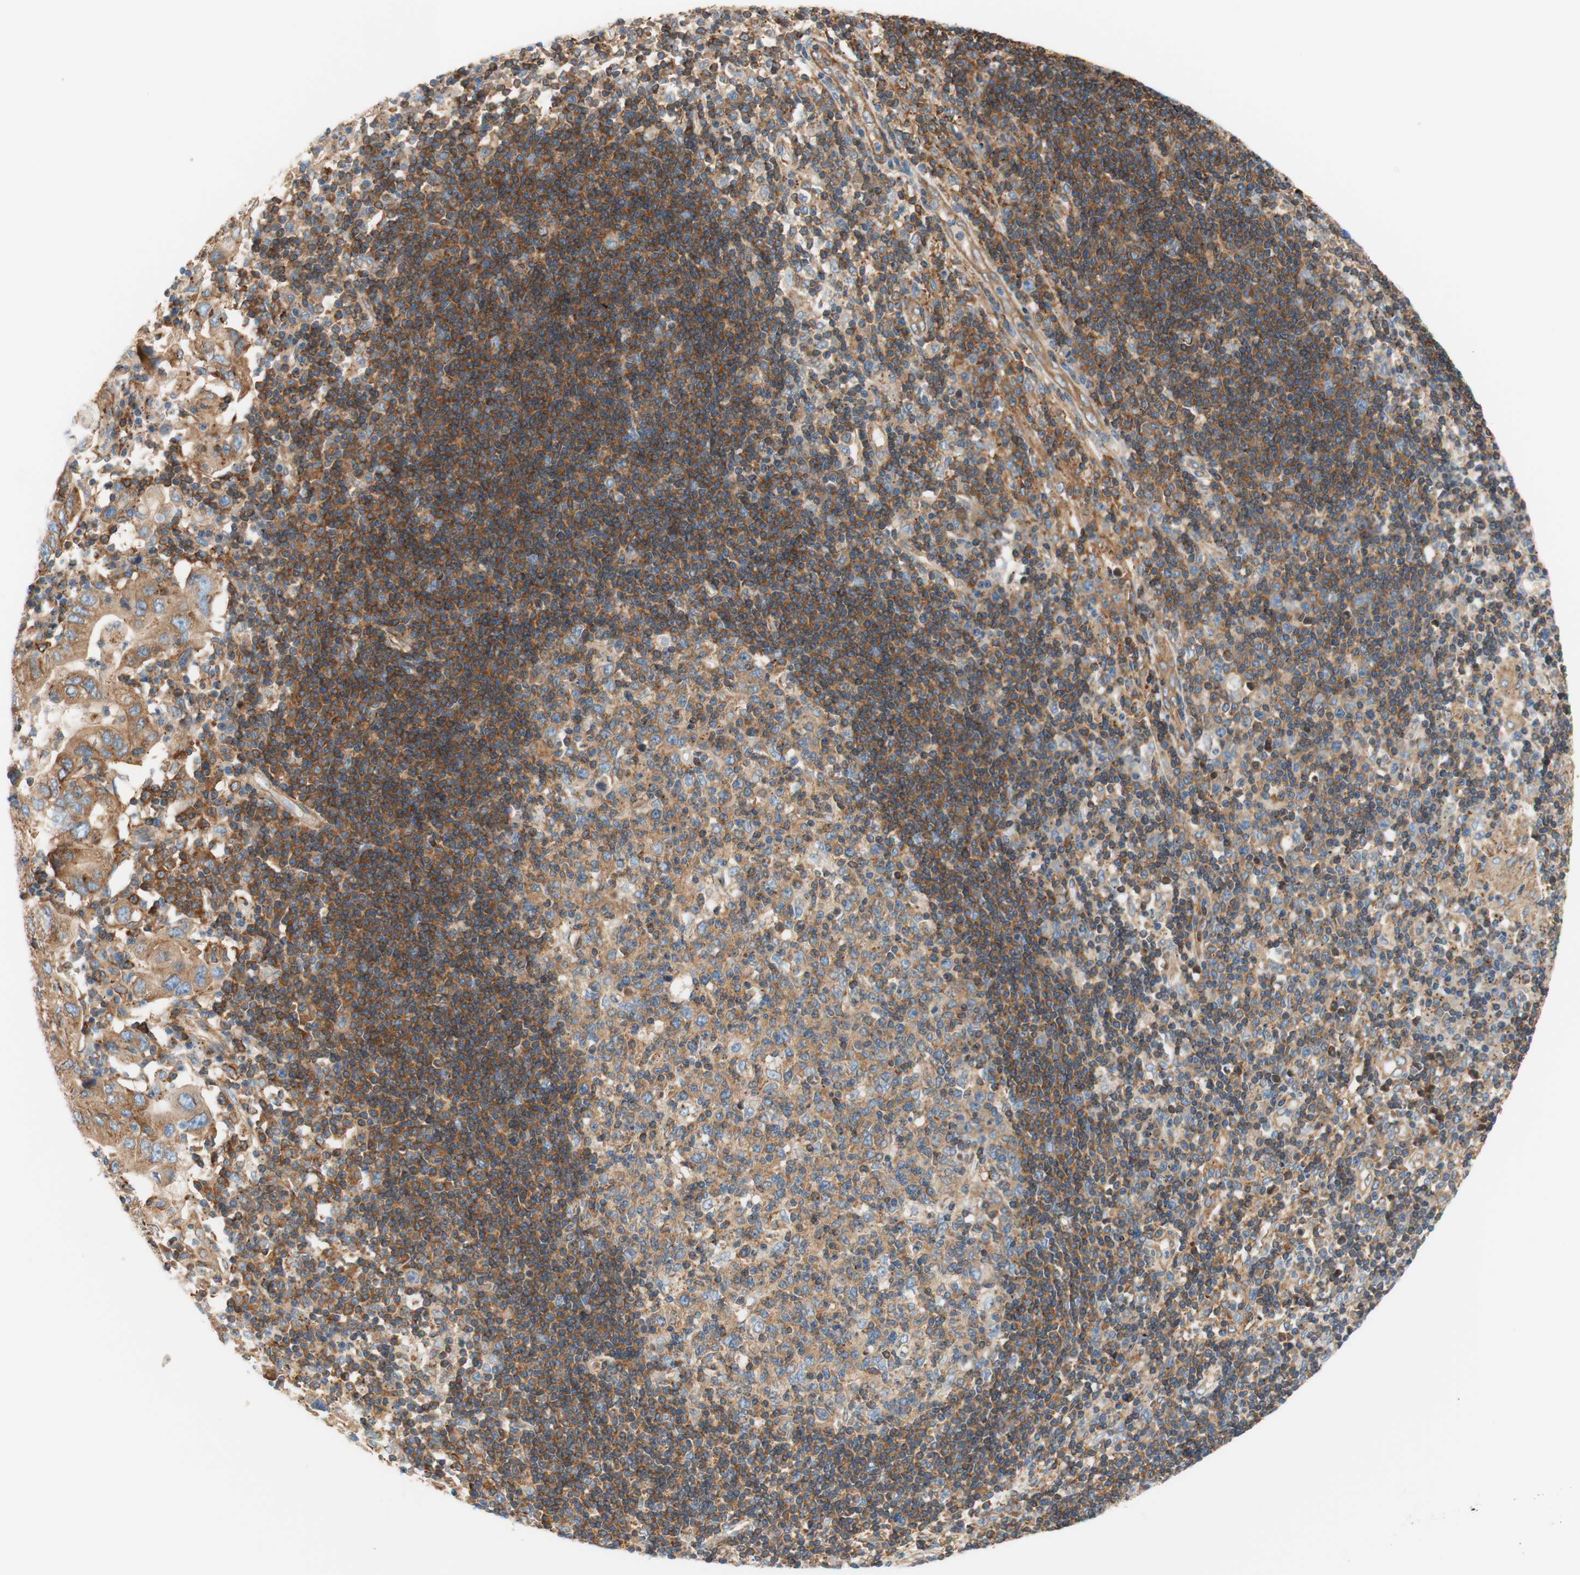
{"staining": {"intensity": "moderate", "quantity": ">75%", "location": "cytoplasmic/membranous"}, "tissue": "adipose tissue", "cell_type": "Adipocytes", "image_type": "normal", "snomed": [{"axis": "morphology", "description": "Normal tissue, NOS"}, {"axis": "morphology", "description": "Adenocarcinoma, NOS"}, {"axis": "topography", "description": "Esophagus"}], "caption": "Immunohistochemistry image of benign human adipose tissue stained for a protein (brown), which demonstrates medium levels of moderate cytoplasmic/membranous staining in about >75% of adipocytes.", "gene": "VPS26A", "patient": {"sex": "male", "age": 62}}